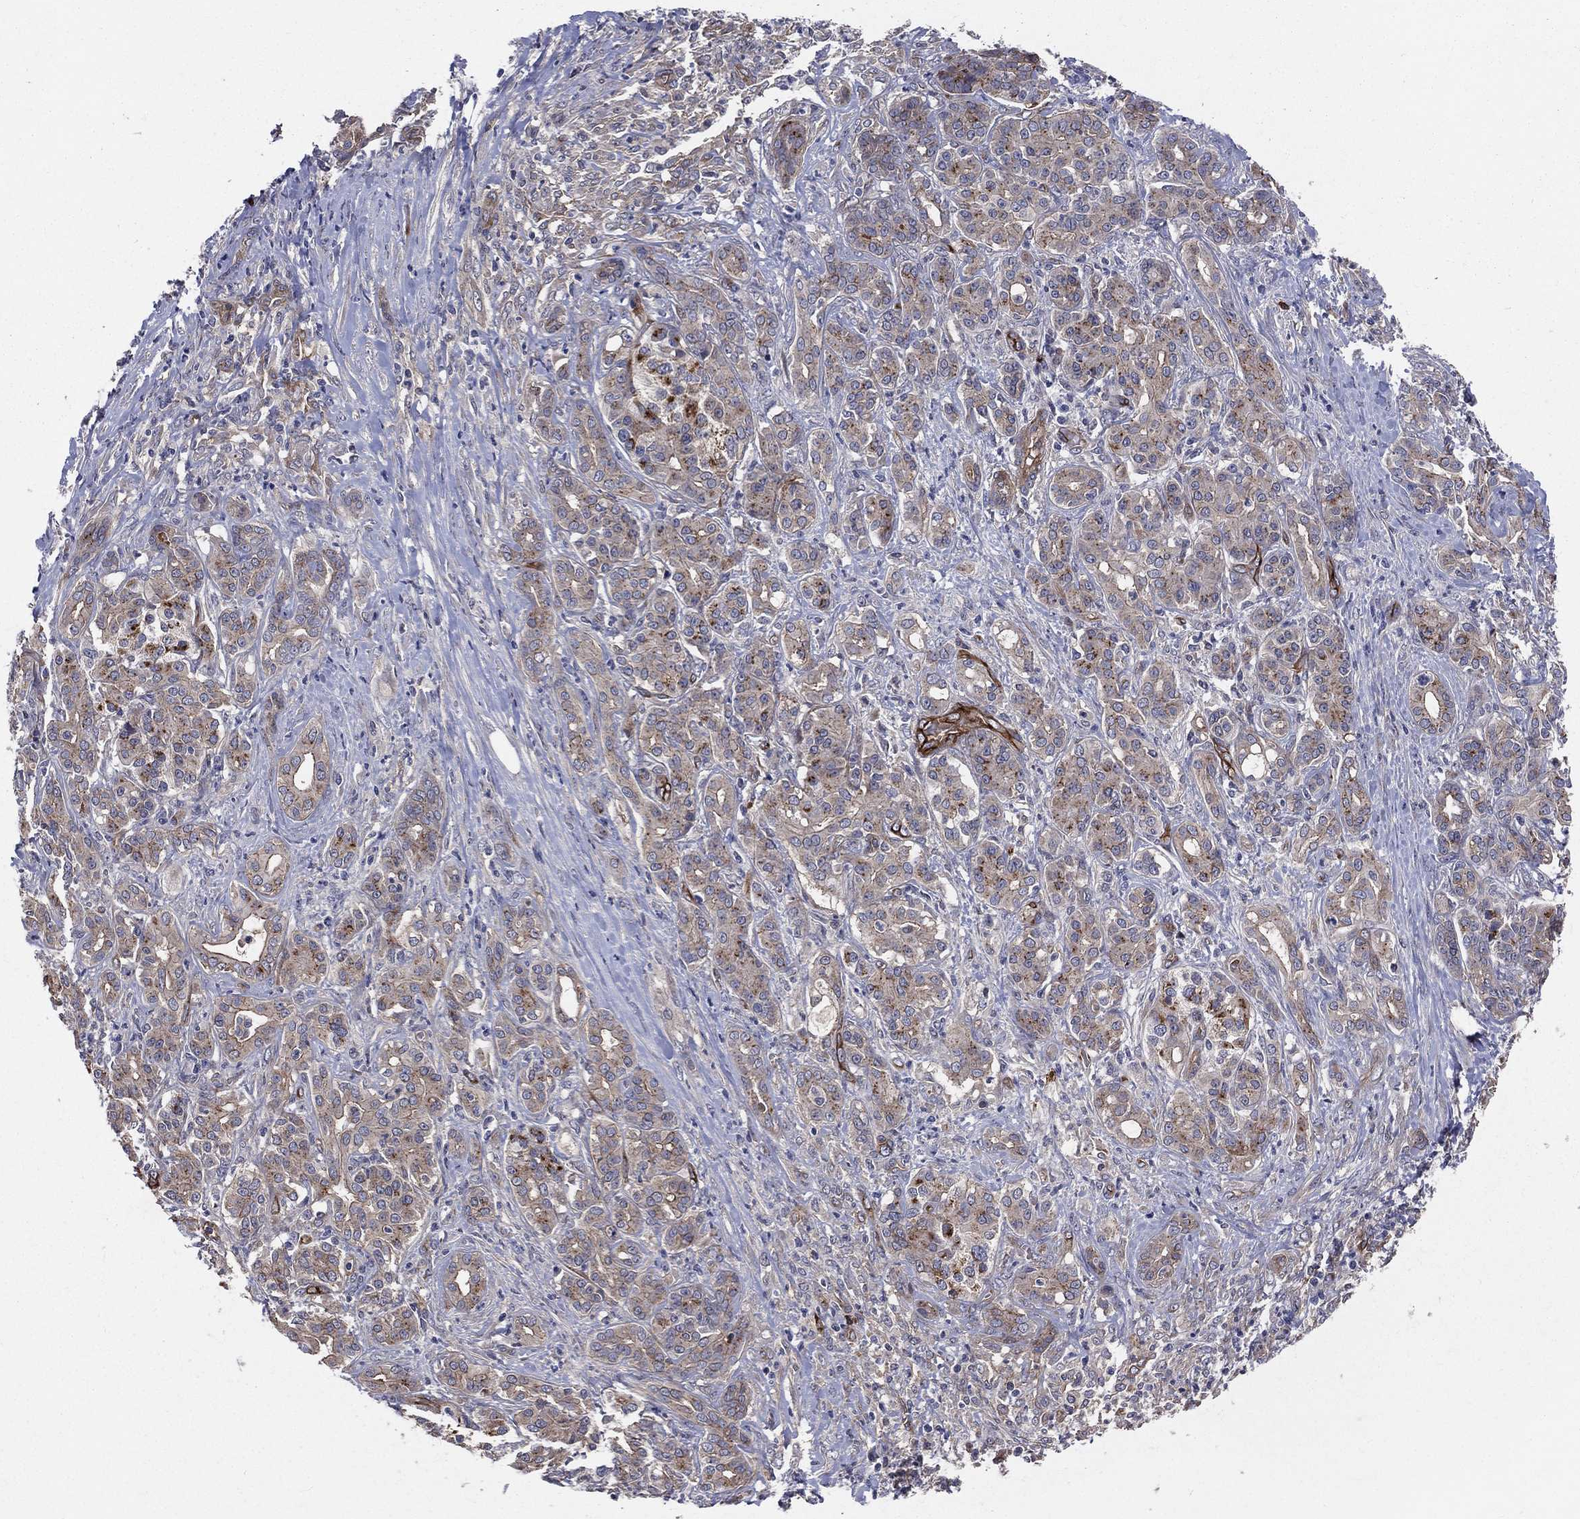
{"staining": {"intensity": "moderate", "quantity": "25%-75%", "location": "cytoplasmic/membranous"}, "tissue": "pancreatic cancer", "cell_type": "Tumor cells", "image_type": "cancer", "snomed": [{"axis": "morphology", "description": "Normal tissue, NOS"}, {"axis": "morphology", "description": "Inflammation, NOS"}, {"axis": "morphology", "description": "Adenocarcinoma, NOS"}, {"axis": "topography", "description": "Pancreas"}], "caption": "DAB immunohistochemical staining of human pancreatic cancer displays moderate cytoplasmic/membranous protein expression in about 25%-75% of tumor cells.", "gene": "ENTPD1", "patient": {"sex": "male", "age": 57}}